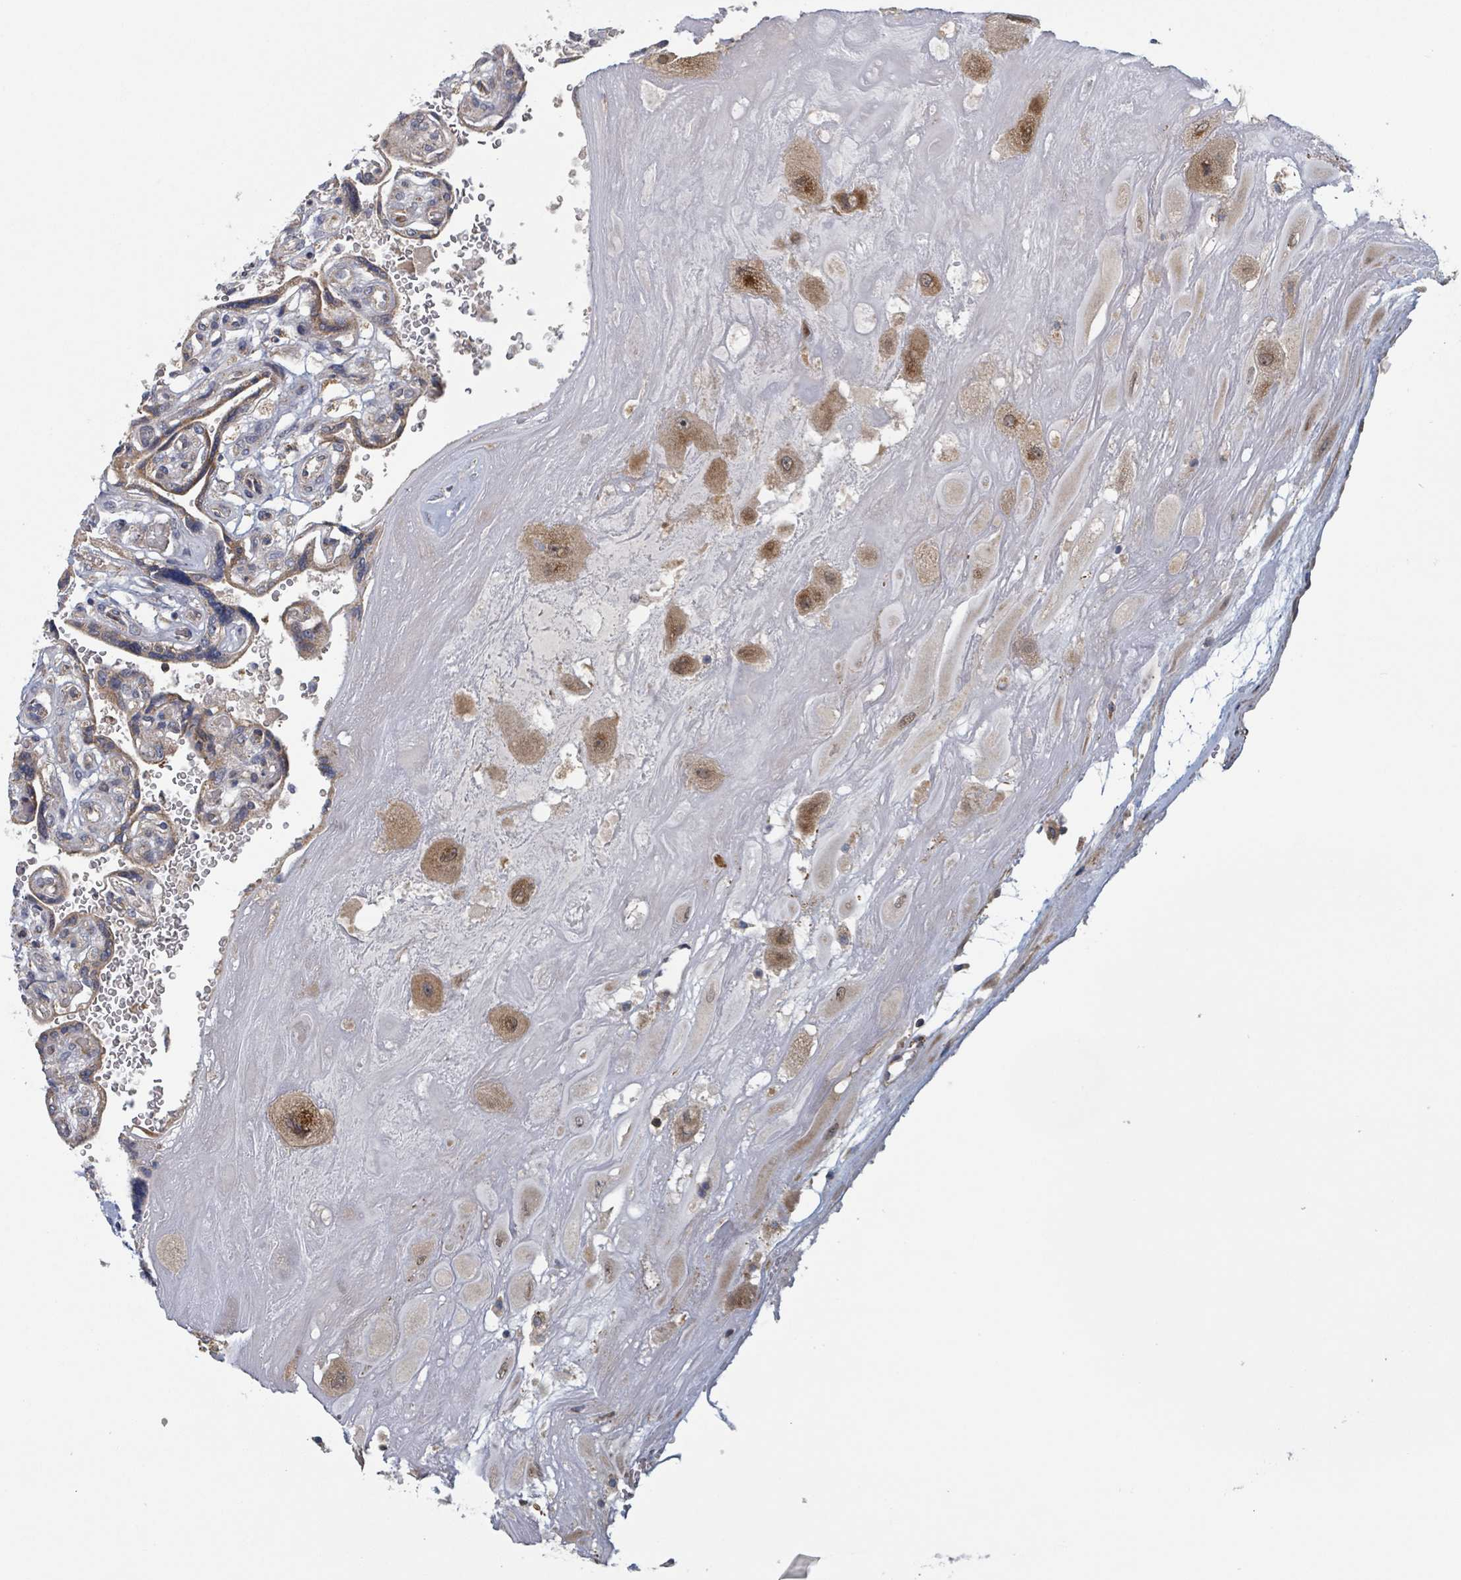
{"staining": {"intensity": "moderate", "quantity": ">75%", "location": "cytoplasmic/membranous,nuclear"}, "tissue": "placenta", "cell_type": "Decidual cells", "image_type": "normal", "snomed": [{"axis": "morphology", "description": "Normal tissue, NOS"}, {"axis": "topography", "description": "Placenta"}], "caption": "The histopathology image demonstrates staining of benign placenta, revealing moderate cytoplasmic/membranous,nuclear protein expression (brown color) within decidual cells. (DAB IHC with brightfield microscopy, high magnification).", "gene": "HIVEP1", "patient": {"sex": "female", "age": 32}}